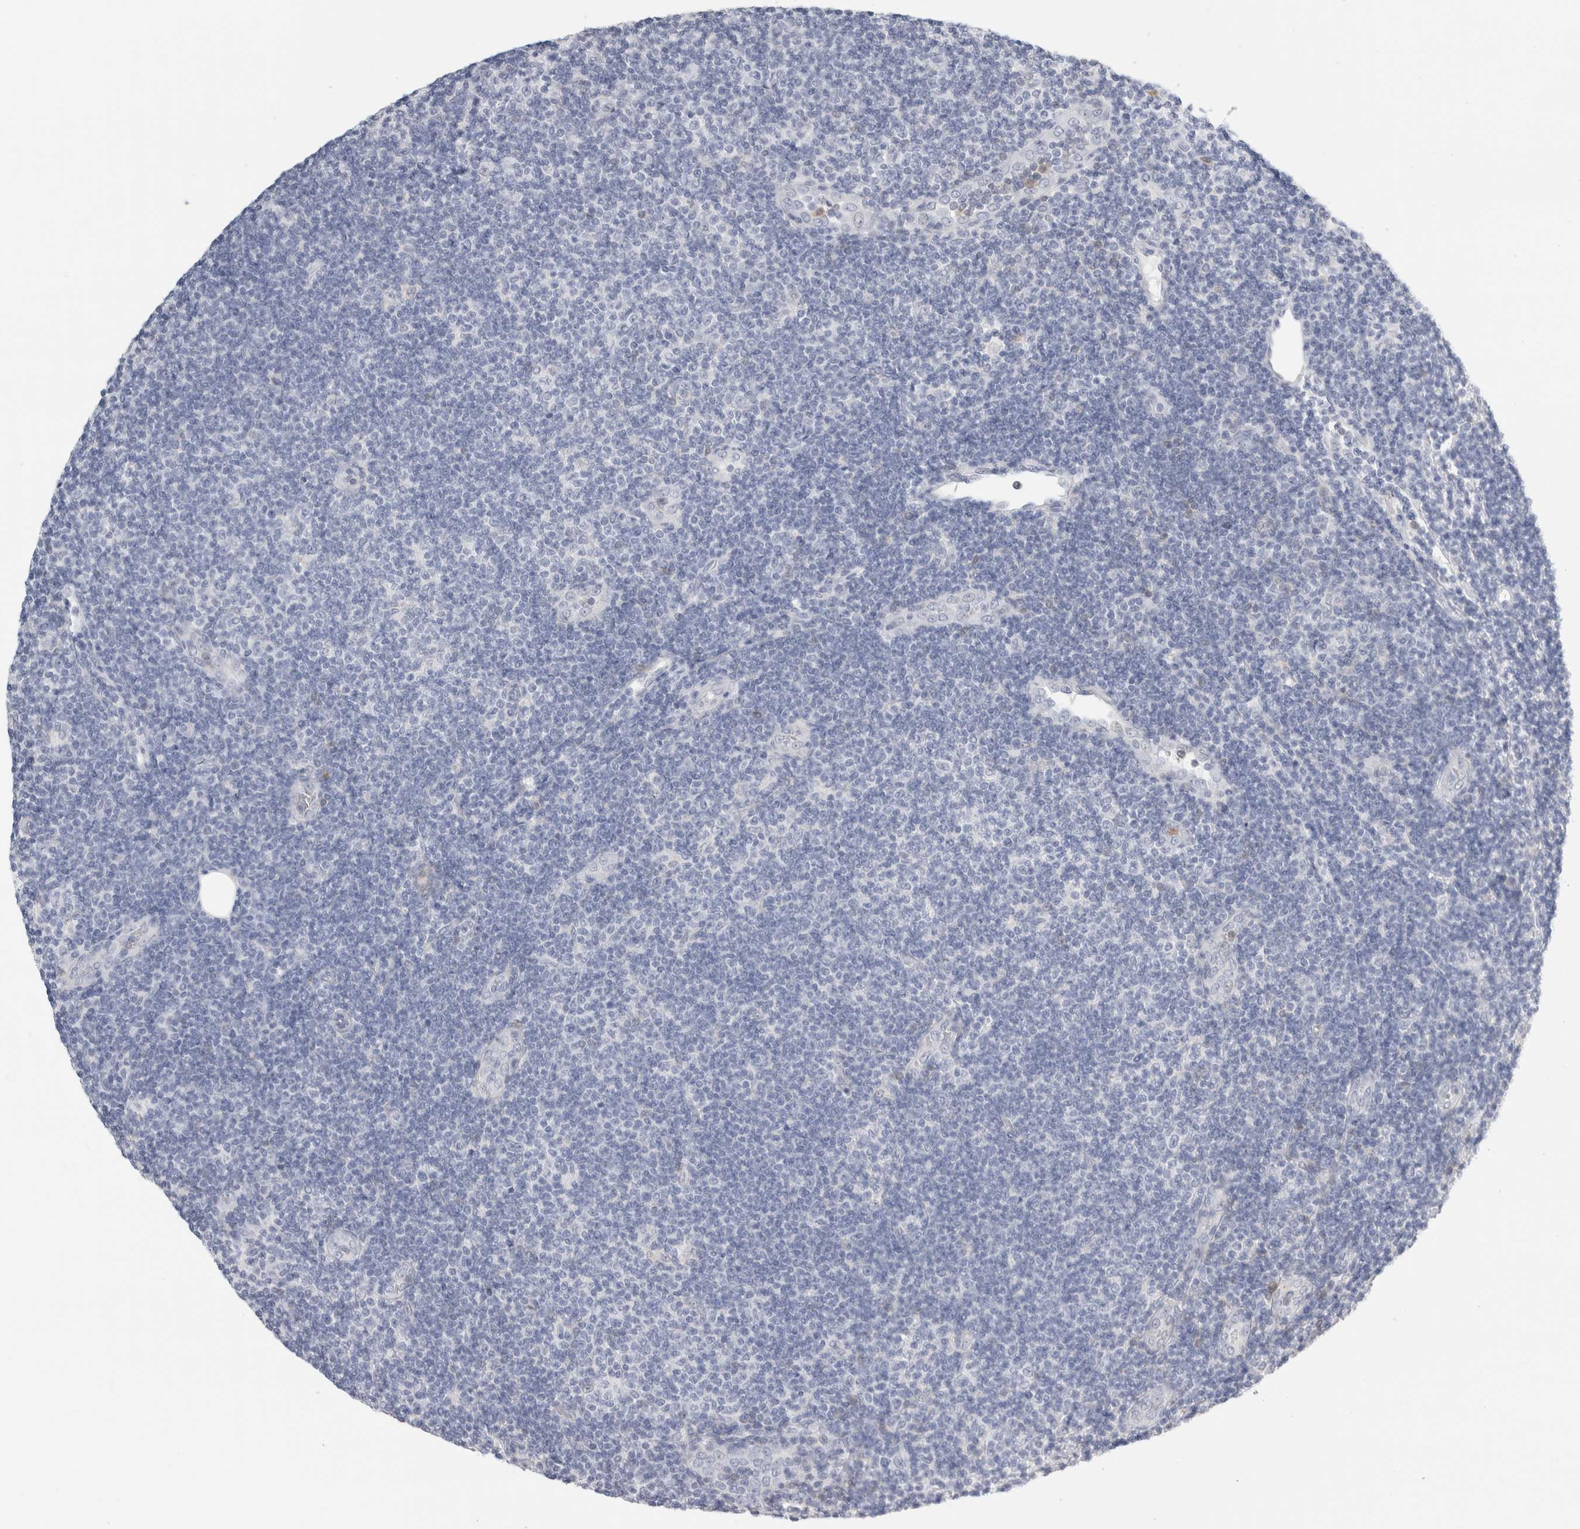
{"staining": {"intensity": "negative", "quantity": "none", "location": "none"}, "tissue": "lymphoma", "cell_type": "Tumor cells", "image_type": "cancer", "snomed": [{"axis": "morphology", "description": "Malignant lymphoma, non-Hodgkin's type, Low grade"}, {"axis": "topography", "description": "Lymph node"}], "caption": "Malignant lymphoma, non-Hodgkin's type (low-grade) was stained to show a protein in brown. There is no significant staining in tumor cells.", "gene": "P2RY2", "patient": {"sex": "male", "age": 83}}